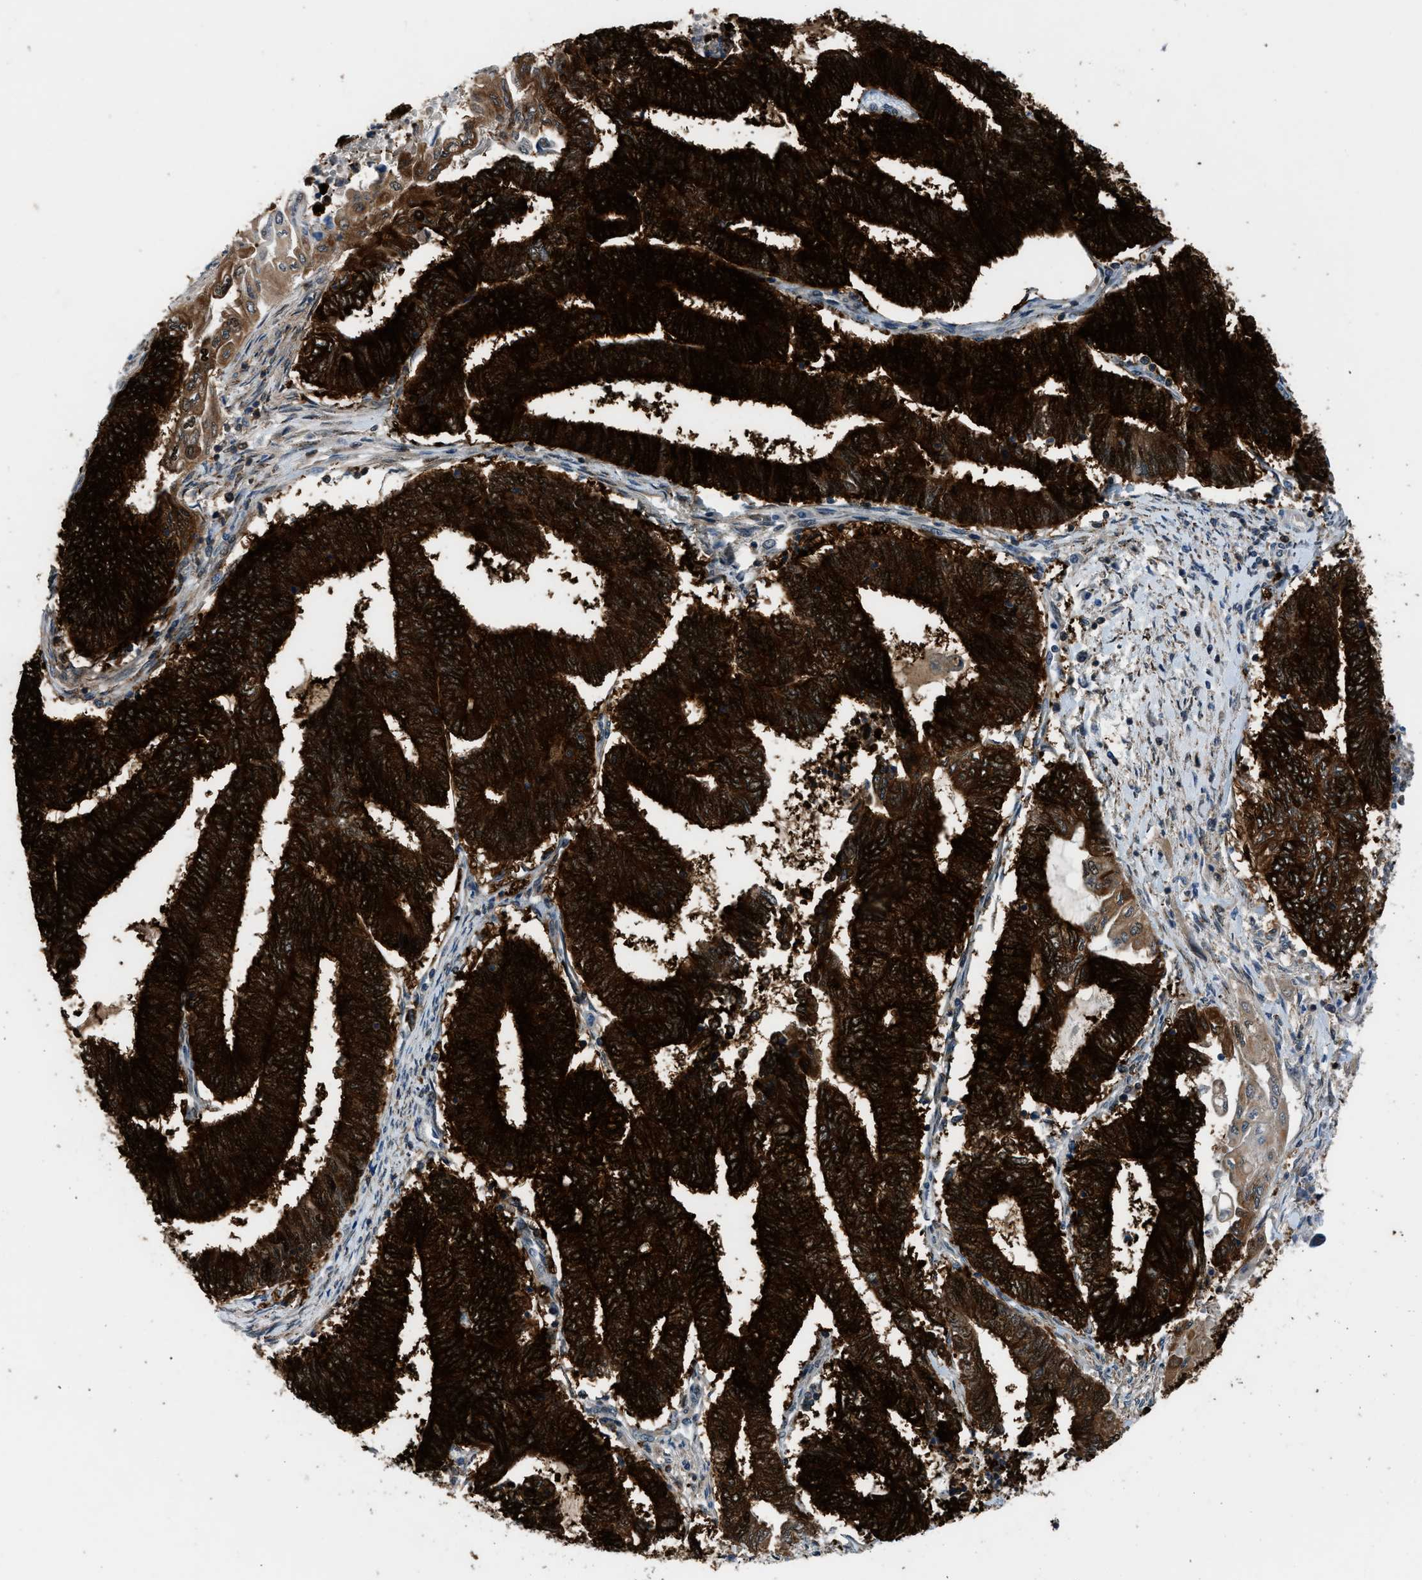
{"staining": {"intensity": "strong", "quantity": ">75%", "location": "cytoplasmic/membranous"}, "tissue": "endometrial cancer", "cell_type": "Tumor cells", "image_type": "cancer", "snomed": [{"axis": "morphology", "description": "Adenocarcinoma, NOS"}, {"axis": "topography", "description": "Uterus"}, {"axis": "topography", "description": "Endometrium"}], "caption": "Immunohistochemical staining of human adenocarcinoma (endometrial) shows strong cytoplasmic/membranous protein staining in about >75% of tumor cells. Ihc stains the protein of interest in brown and the nuclei are stained blue.", "gene": "TMEM45B", "patient": {"sex": "female", "age": 70}}